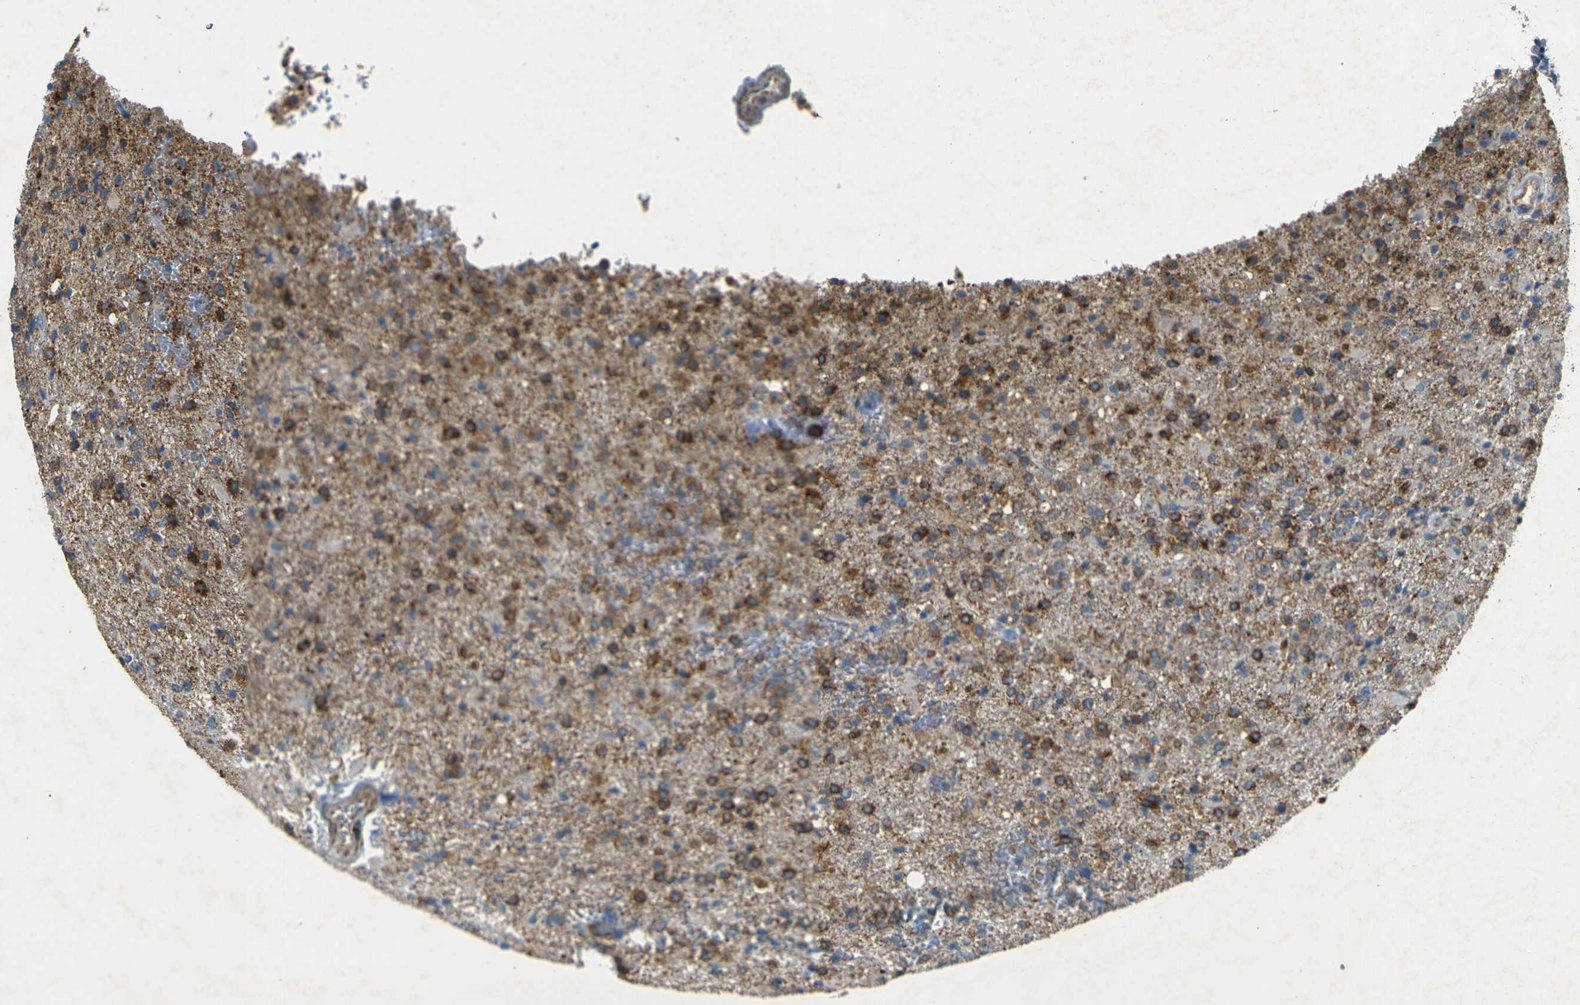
{"staining": {"intensity": "moderate", "quantity": ">75%", "location": "cytoplasmic/membranous"}, "tissue": "glioma", "cell_type": "Tumor cells", "image_type": "cancer", "snomed": [{"axis": "morphology", "description": "Glioma, malignant, High grade"}, {"axis": "topography", "description": "Brain"}], "caption": "The micrograph shows staining of malignant high-grade glioma, revealing moderate cytoplasmic/membranous protein expression (brown color) within tumor cells. (DAB = brown stain, brightfield microscopy at high magnification).", "gene": "SORT1", "patient": {"sex": "male", "age": 71}}